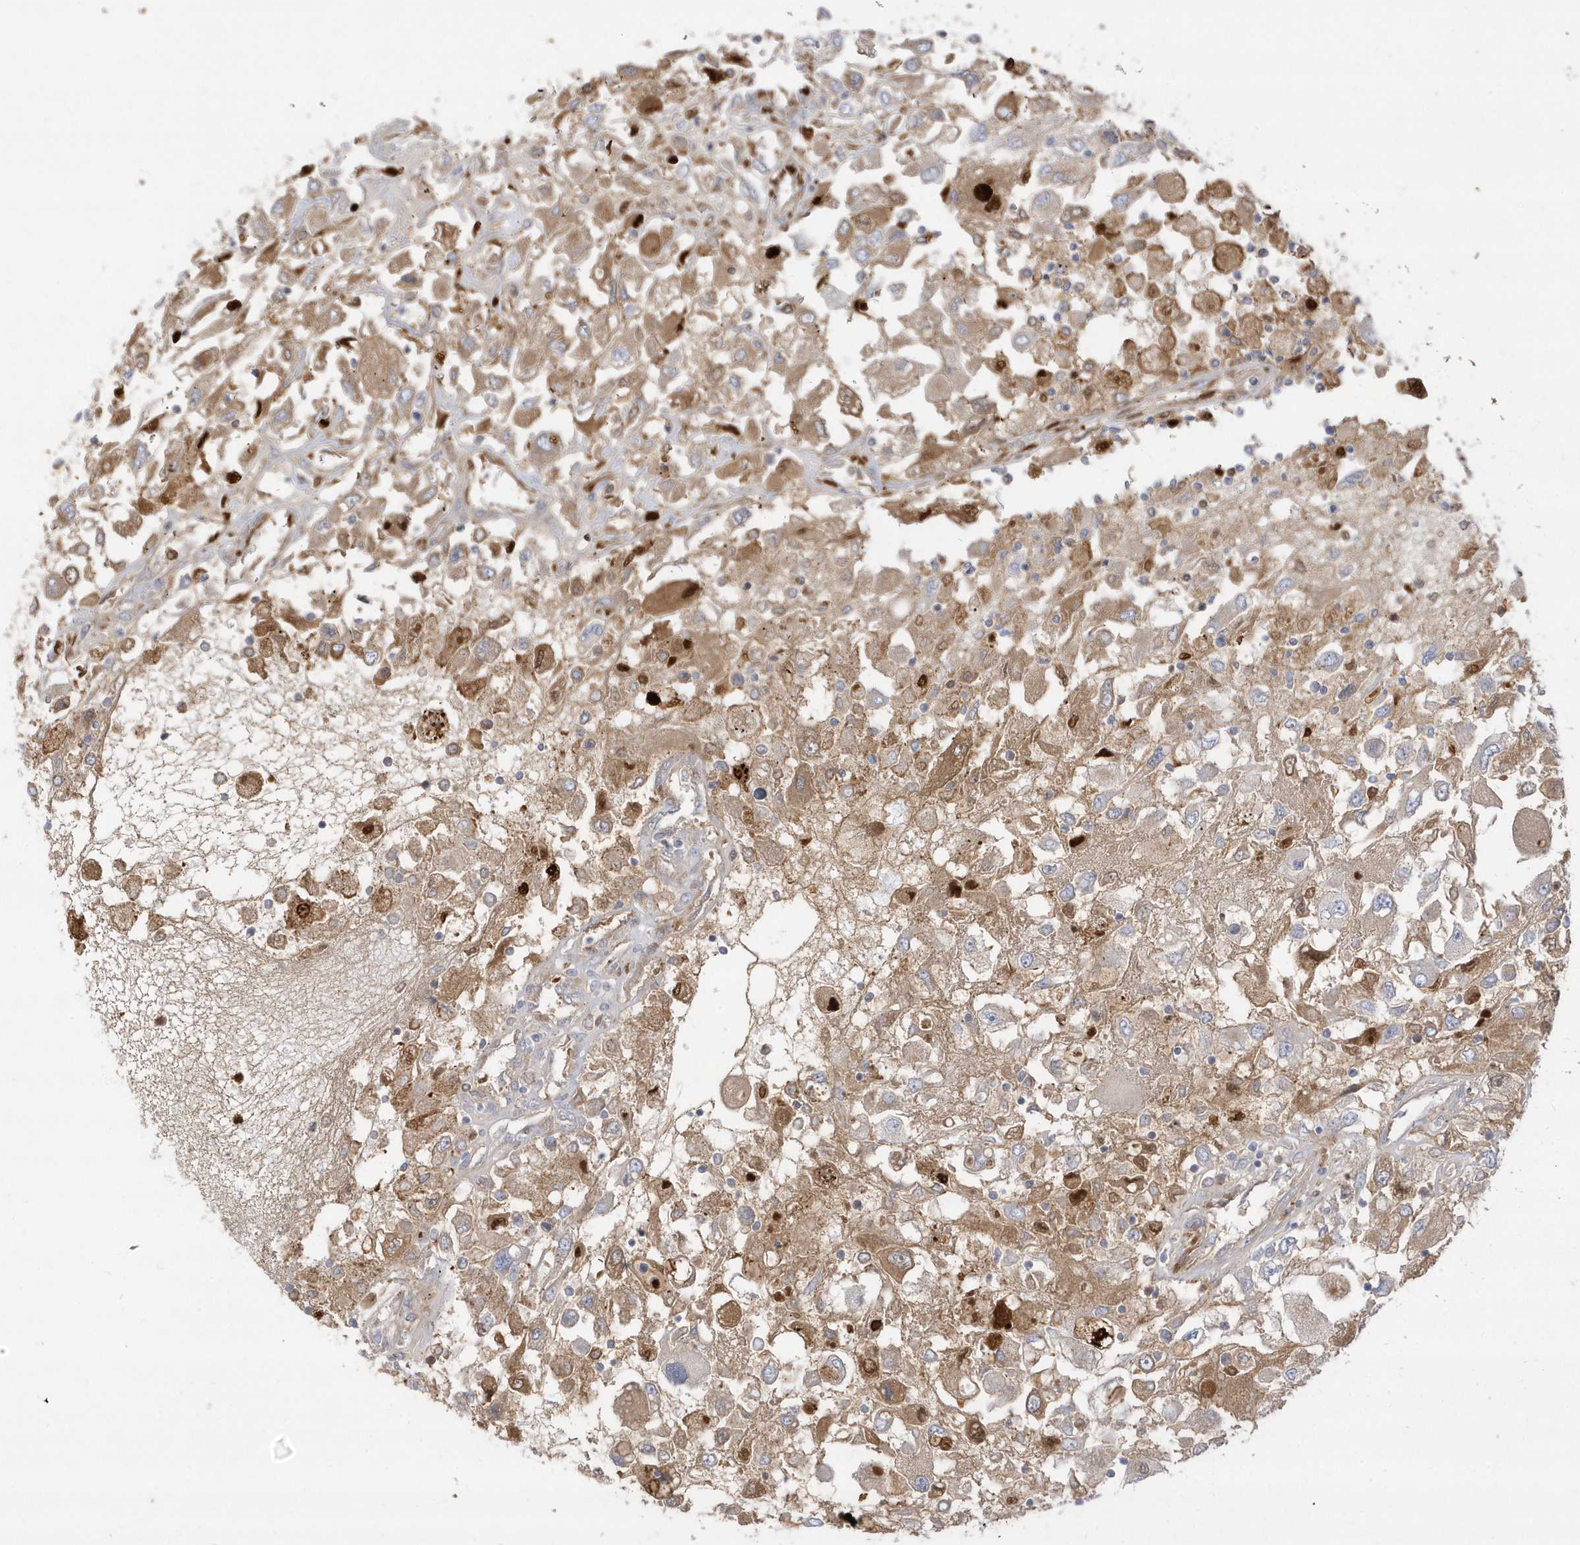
{"staining": {"intensity": "weak", "quantity": "25%-75%", "location": "cytoplasmic/membranous"}, "tissue": "renal cancer", "cell_type": "Tumor cells", "image_type": "cancer", "snomed": [{"axis": "morphology", "description": "Adenocarcinoma, NOS"}, {"axis": "topography", "description": "Kidney"}], "caption": "Weak cytoplasmic/membranous protein expression is seen in approximately 25%-75% of tumor cells in renal cancer.", "gene": "DPP9", "patient": {"sex": "female", "age": 52}}